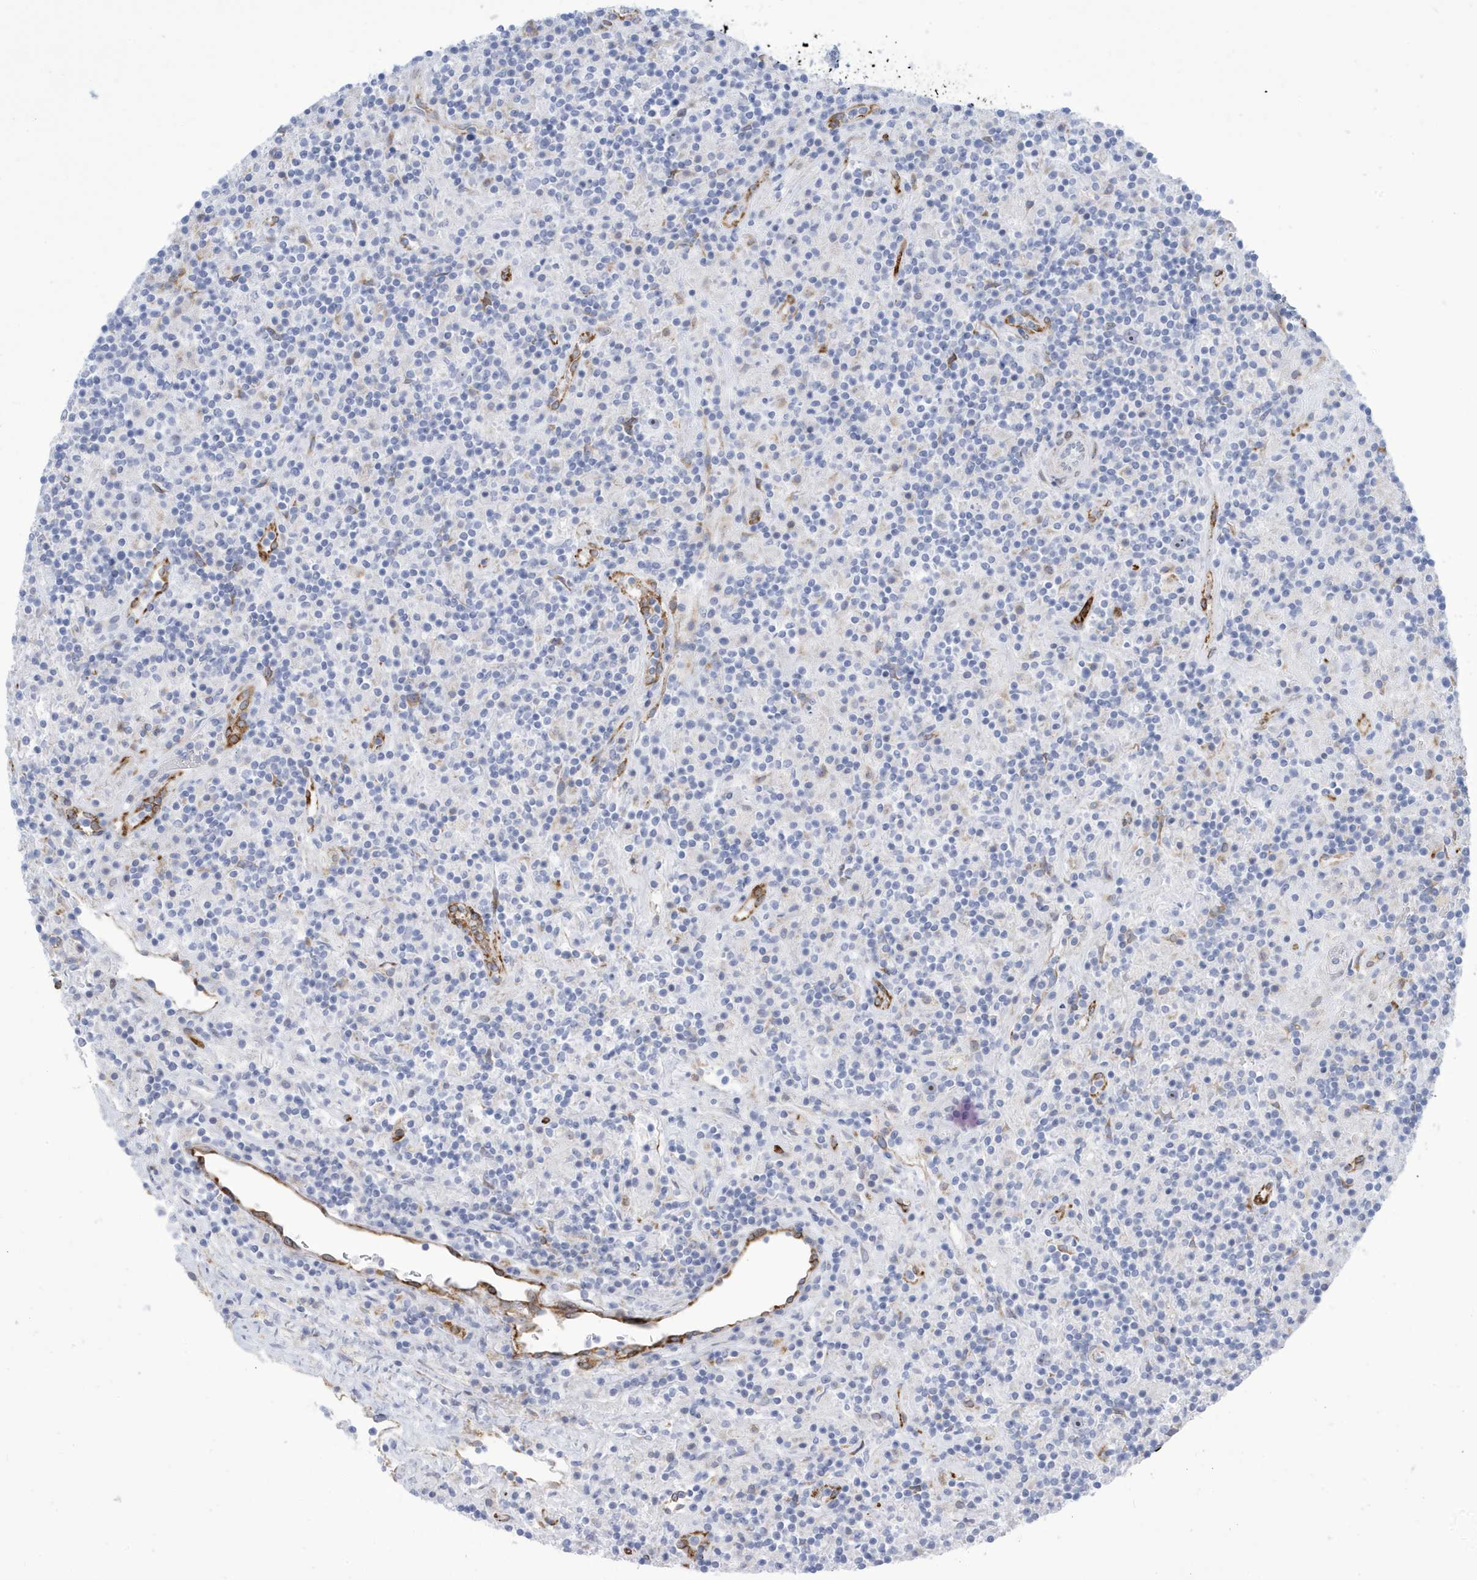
{"staining": {"intensity": "negative", "quantity": "none", "location": "none"}, "tissue": "lymphoma", "cell_type": "Tumor cells", "image_type": "cancer", "snomed": [{"axis": "morphology", "description": "Hodgkin's disease, NOS"}, {"axis": "topography", "description": "Lymph node"}], "caption": "Image shows no significant protein expression in tumor cells of Hodgkin's disease.", "gene": "SEMA3F", "patient": {"sex": "male", "age": 70}}